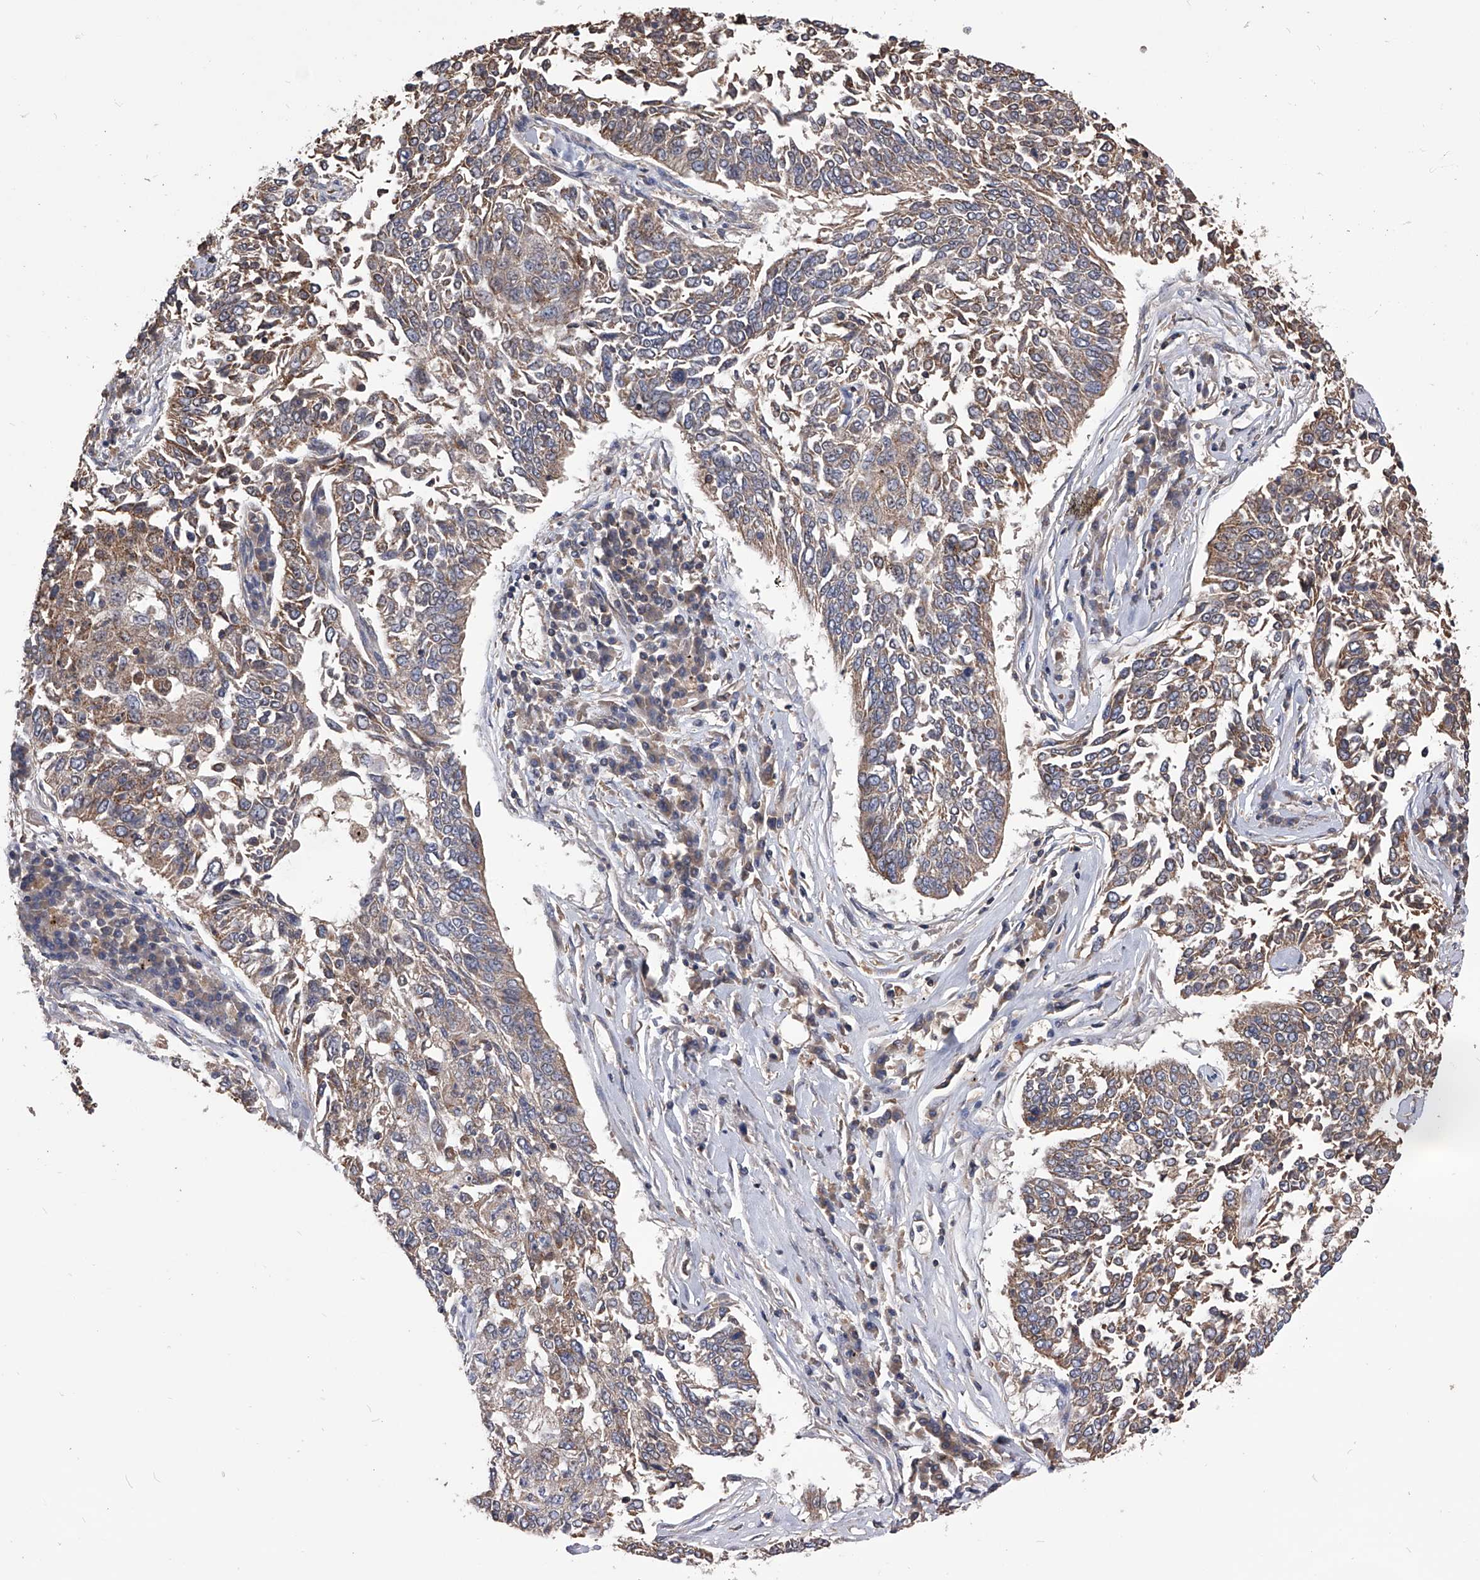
{"staining": {"intensity": "moderate", "quantity": ">75%", "location": "cytoplasmic/membranous"}, "tissue": "lung cancer", "cell_type": "Tumor cells", "image_type": "cancer", "snomed": [{"axis": "morphology", "description": "Normal tissue, NOS"}, {"axis": "morphology", "description": "Squamous cell carcinoma, NOS"}, {"axis": "topography", "description": "Cartilage tissue"}, {"axis": "topography", "description": "Bronchus"}, {"axis": "topography", "description": "Lung"}], "caption": "Immunohistochemical staining of human squamous cell carcinoma (lung) displays medium levels of moderate cytoplasmic/membranous protein staining in about >75% of tumor cells.", "gene": "CUL7", "patient": {"sex": "female", "age": 49}}